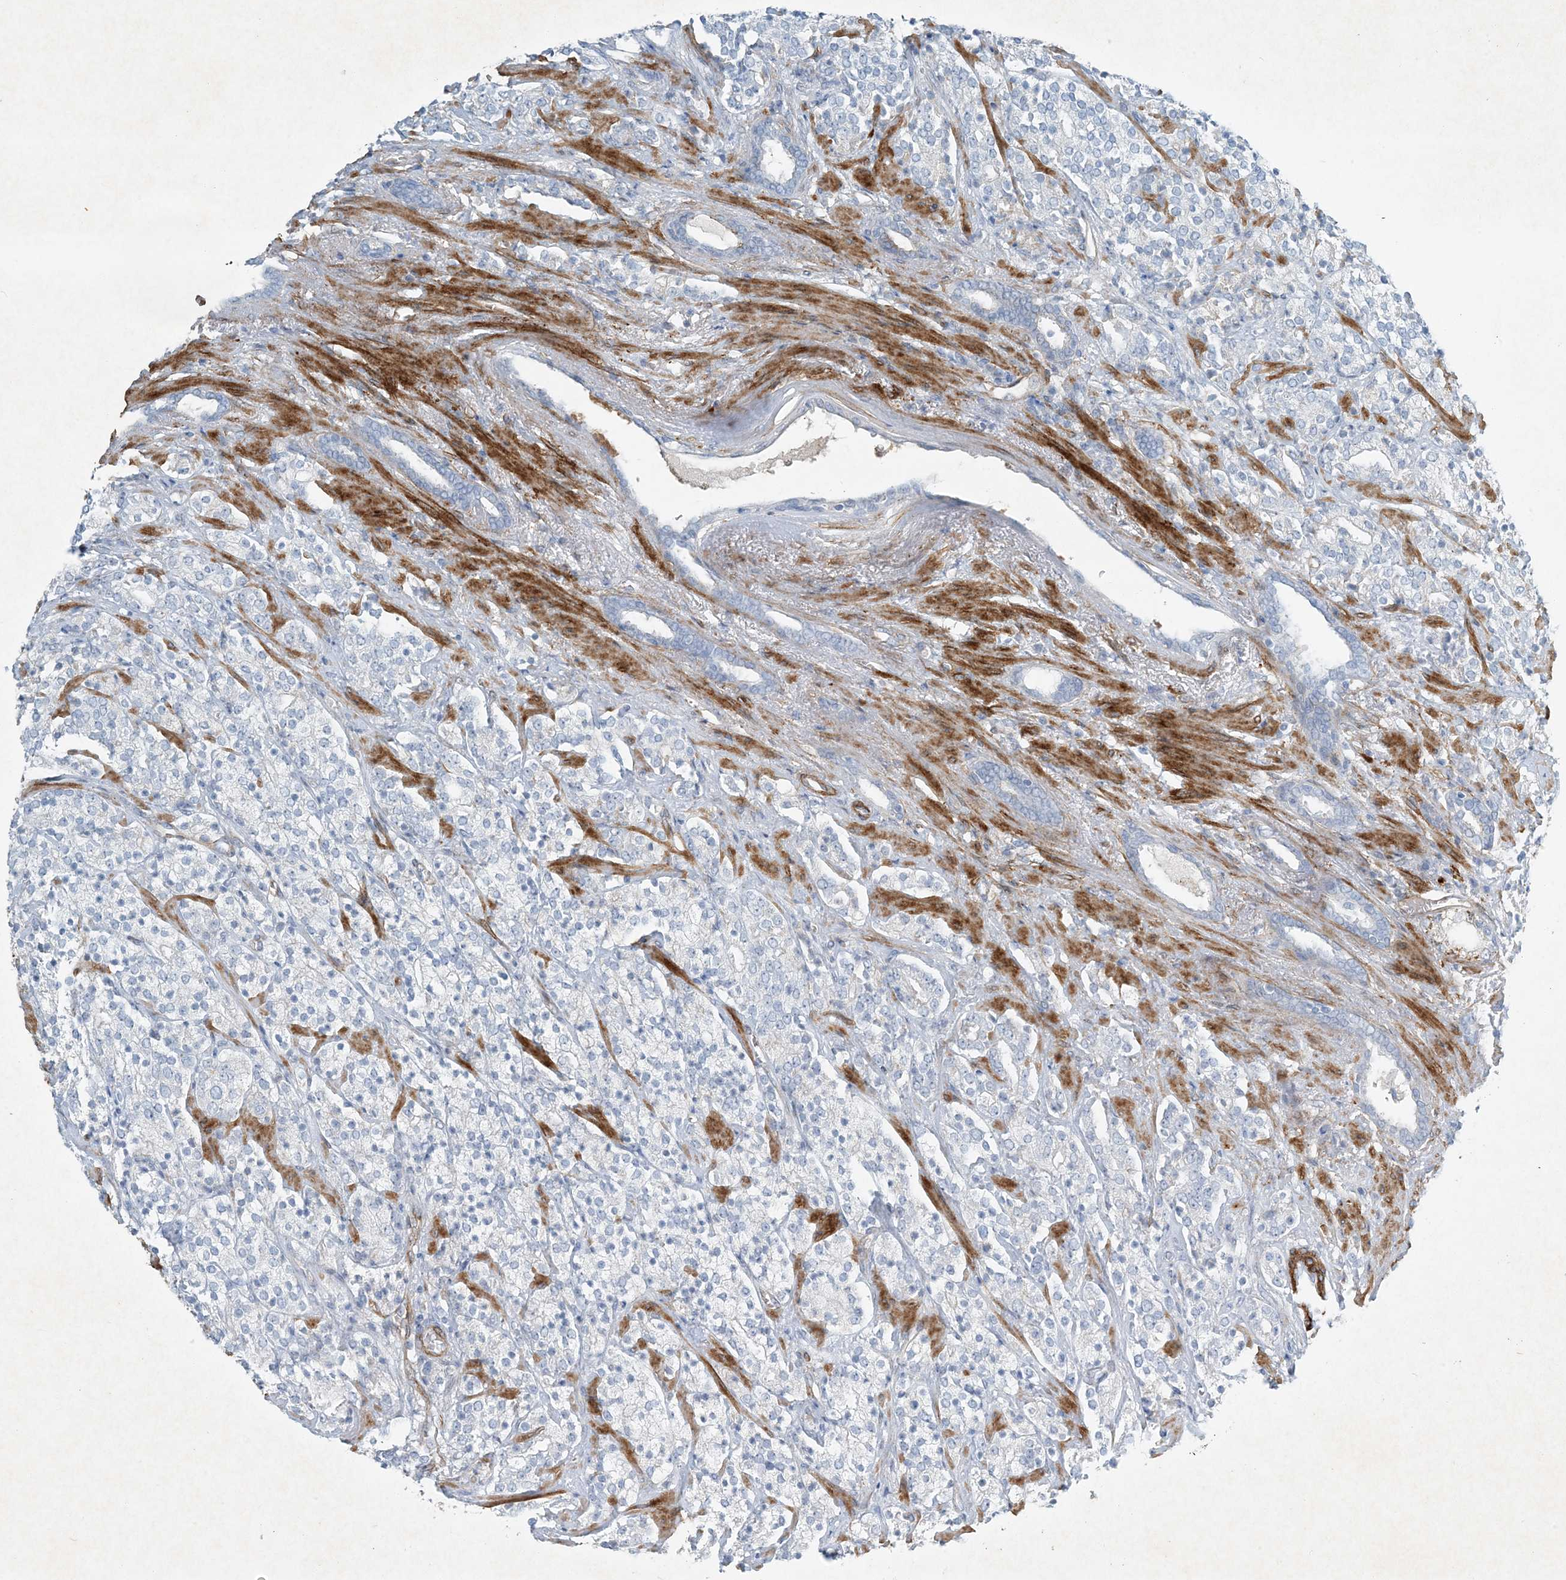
{"staining": {"intensity": "negative", "quantity": "none", "location": "none"}, "tissue": "prostate cancer", "cell_type": "Tumor cells", "image_type": "cancer", "snomed": [{"axis": "morphology", "description": "Adenocarcinoma, High grade"}, {"axis": "topography", "description": "Prostate"}], "caption": "IHC of high-grade adenocarcinoma (prostate) reveals no expression in tumor cells. (Immunohistochemistry (ihc), brightfield microscopy, high magnification).", "gene": "PGM5", "patient": {"sex": "male", "age": 71}}